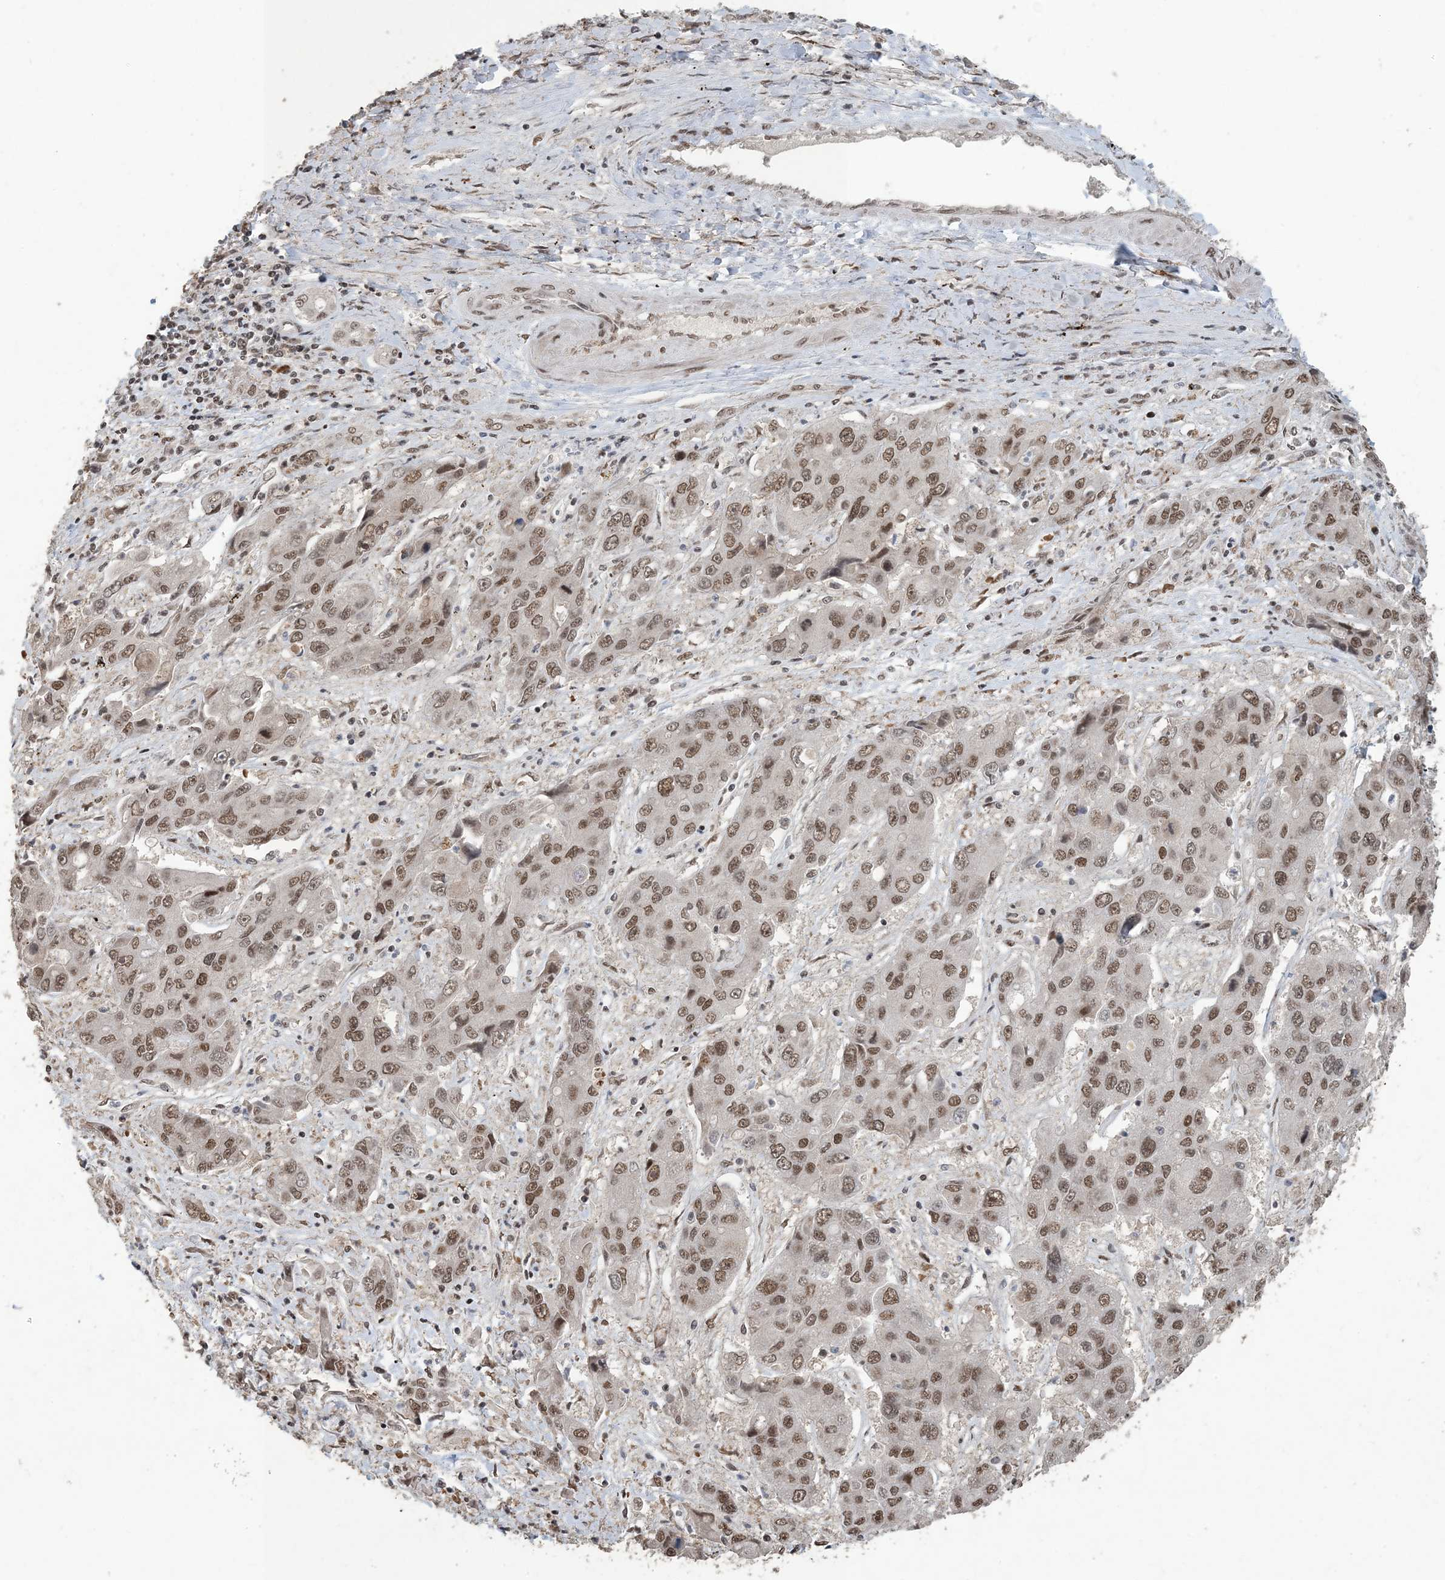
{"staining": {"intensity": "moderate", "quantity": ">75%", "location": "nuclear"}, "tissue": "liver cancer", "cell_type": "Tumor cells", "image_type": "cancer", "snomed": [{"axis": "morphology", "description": "Cholangiocarcinoma"}, {"axis": "topography", "description": "Liver"}], "caption": "A high-resolution photomicrograph shows immunohistochemistry (IHC) staining of cholangiocarcinoma (liver), which reveals moderate nuclear staining in approximately >75% of tumor cells.", "gene": "MBD2", "patient": {"sex": "male", "age": 67}}